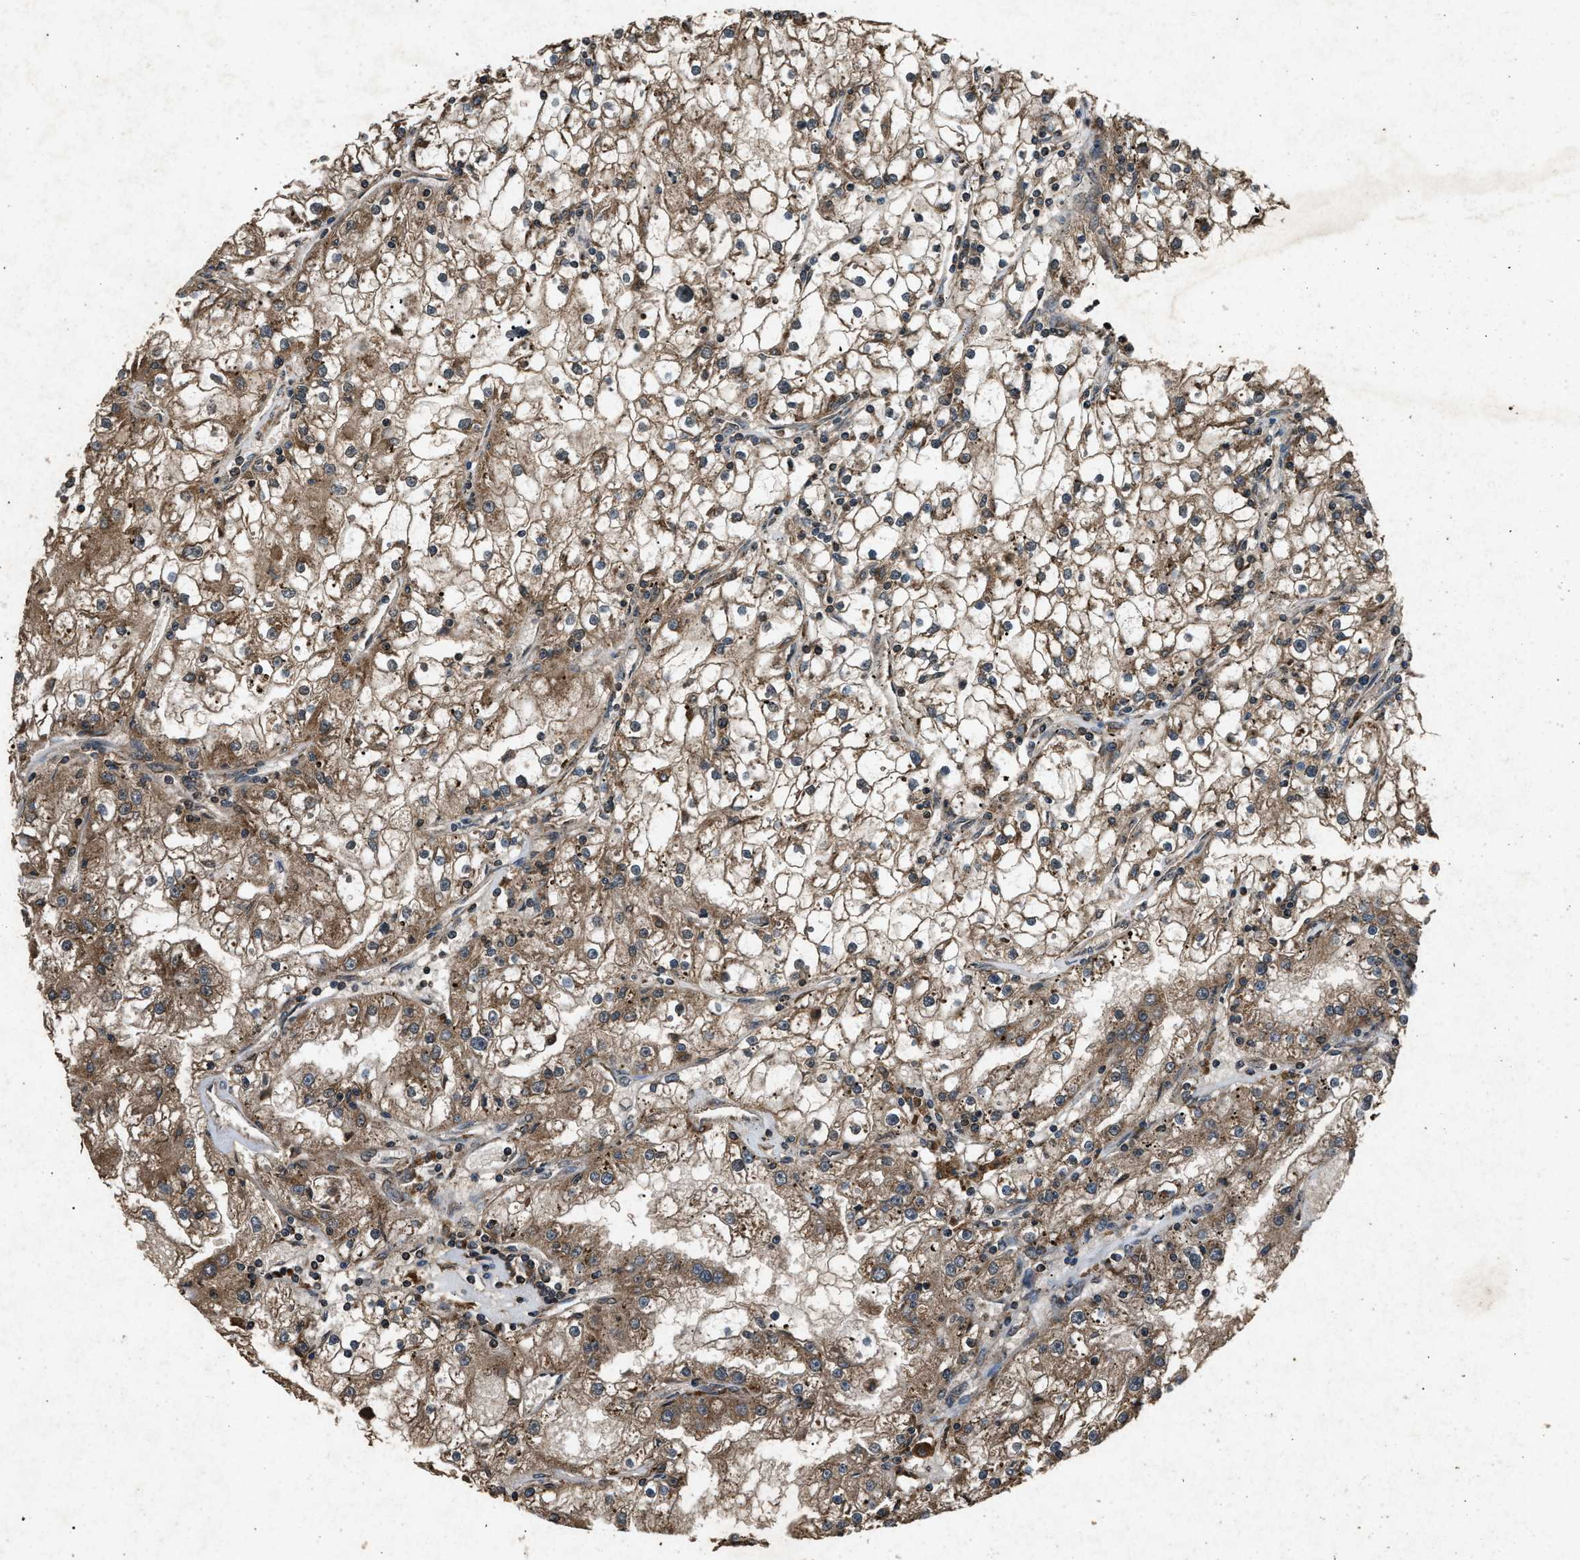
{"staining": {"intensity": "moderate", "quantity": ">75%", "location": "cytoplasmic/membranous"}, "tissue": "renal cancer", "cell_type": "Tumor cells", "image_type": "cancer", "snomed": [{"axis": "morphology", "description": "Adenocarcinoma, NOS"}, {"axis": "topography", "description": "Kidney"}], "caption": "Tumor cells display medium levels of moderate cytoplasmic/membranous staining in about >75% of cells in human renal cancer.", "gene": "OAS1", "patient": {"sex": "male", "age": 56}}